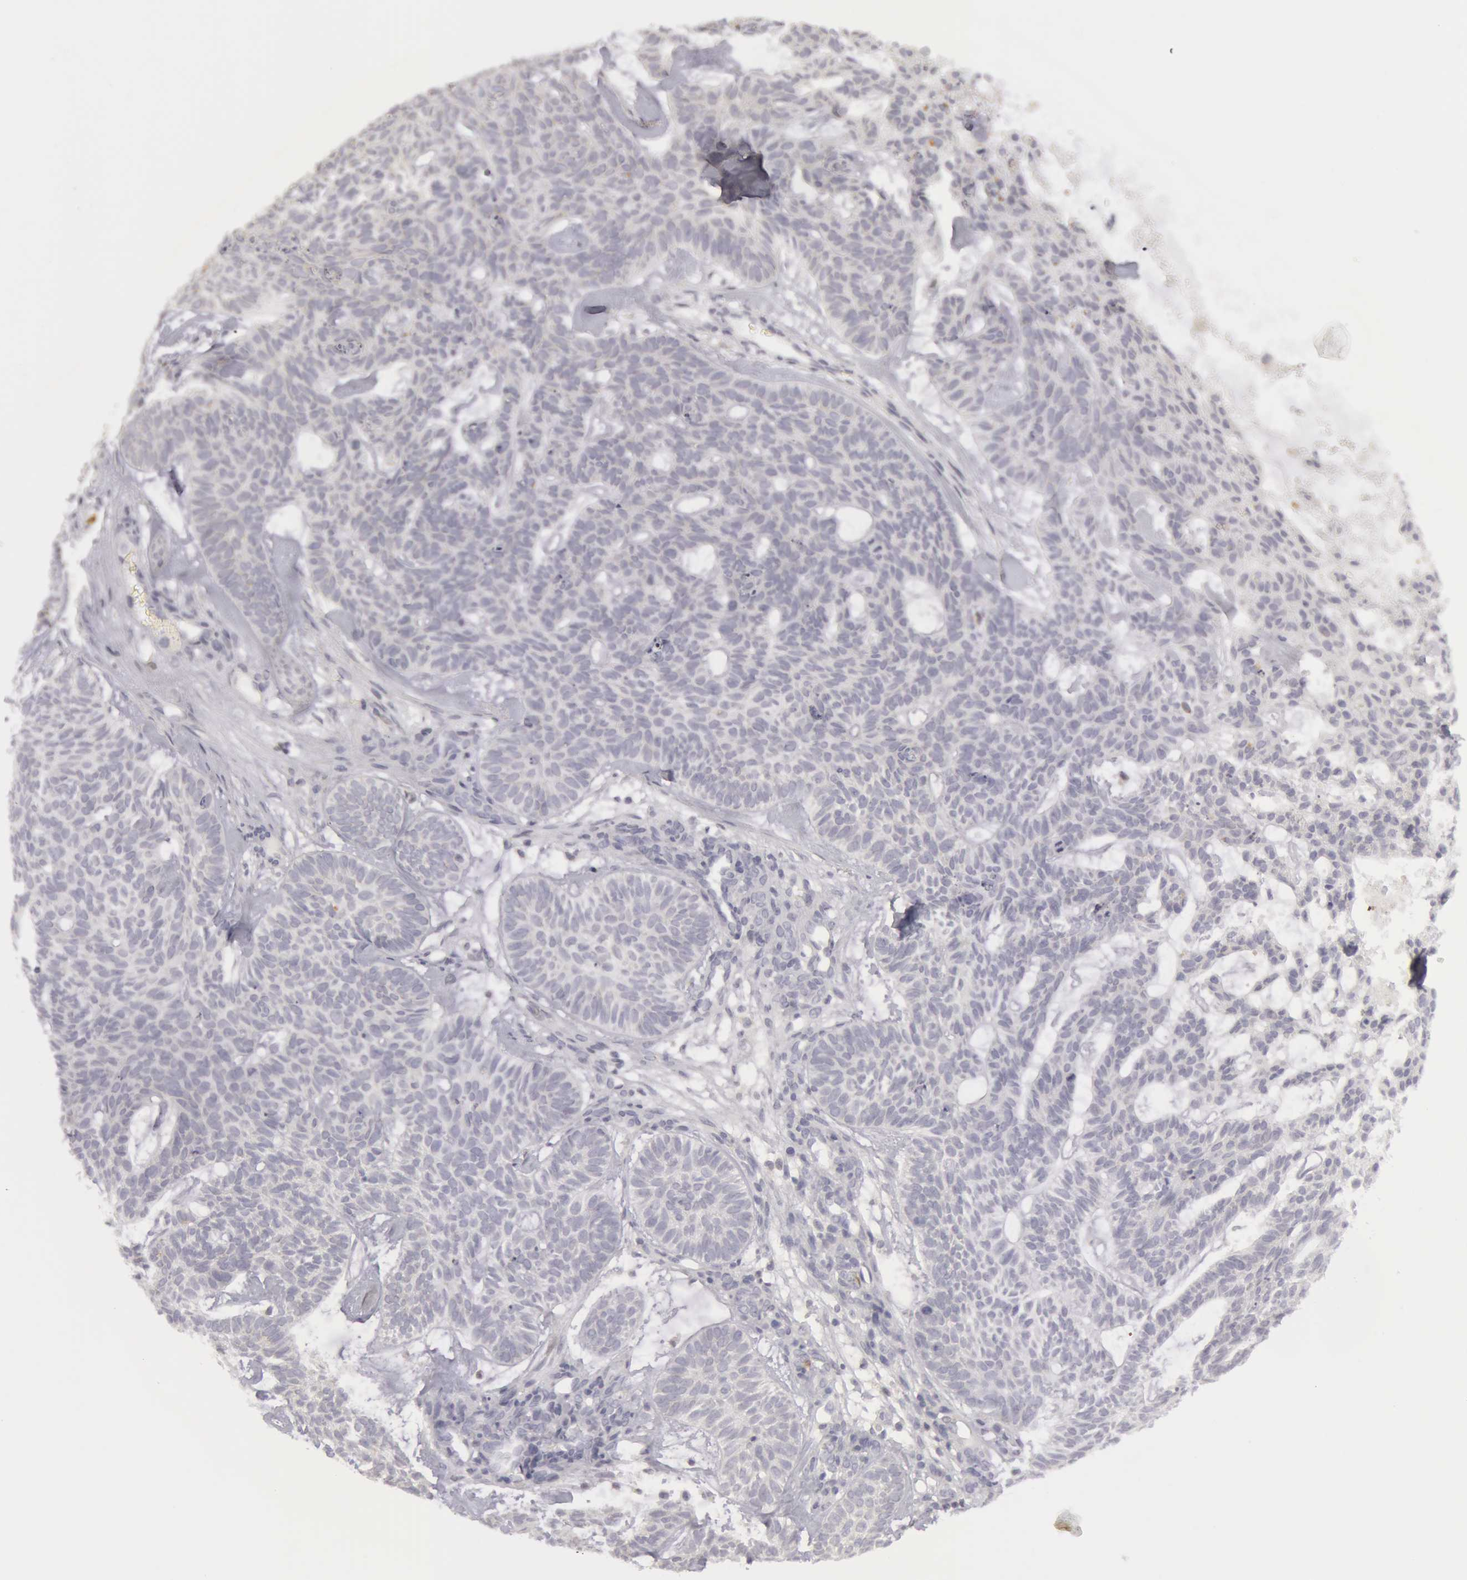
{"staining": {"intensity": "negative", "quantity": "none", "location": "none"}, "tissue": "skin cancer", "cell_type": "Tumor cells", "image_type": "cancer", "snomed": [{"axis": "morphology", "description": "Basal cell carcinoma"}, {"axis": "topography", "description": "Skin"}], "caption": "High power microscopy photomicrograph of an immunohistochemistry histopathology image of basal cell carcinoma (skin), revealing no significant expression in tumor cells. (DAB IHC, high magnification).", "gene": "CAT", "patient": {"sex": "male", "age": 75}}